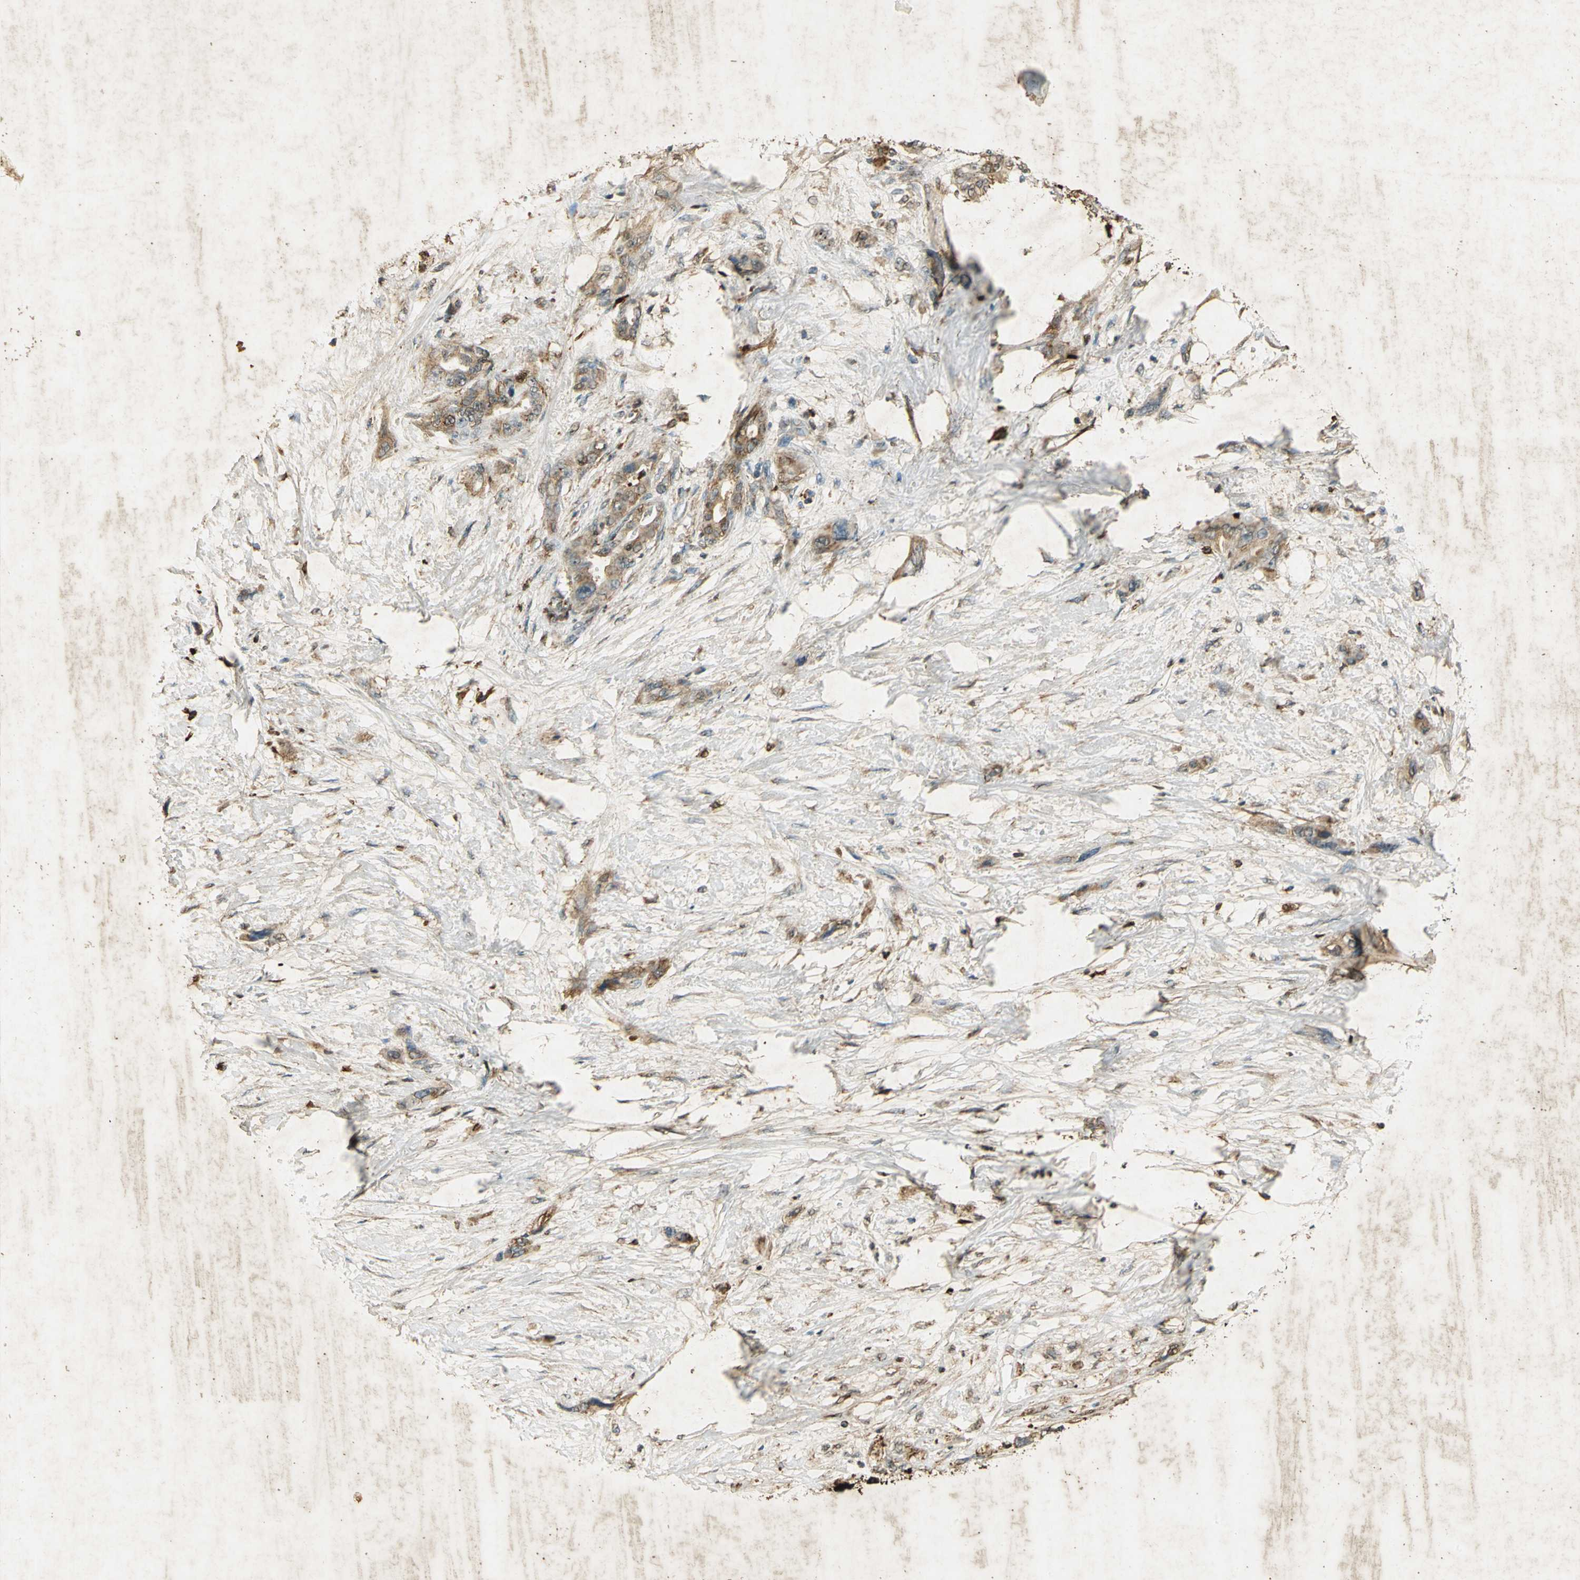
{"staining": {"intensity": "moderate", "quantity": ">75%", "location": "cytoplasmic/membranous"}, "tissue": "pancreatic cancer", "cell_type": "Tumor cells", "image_type": "cancer", "snomed": [{"axis": "morphology", "description": "Adenocarcinoma, NOS"}, {"axis": "topography", "description": "Pancreas"}], "caption": "IHC staining of pancreatic cancer, which shows medium levels of moderate cytoplasmic/membranous expression in about >75% of tumor cells indicating moderate cytoplasmic/membranous protein expression. The staining was performed using DAB (3,3'-diaminobenzidine) (brown) for protein detection and nuclei were counterstained in hematoxylin (blue).", "gene": "ANXA4", "patient": {"sex": "male", "age": 46}}